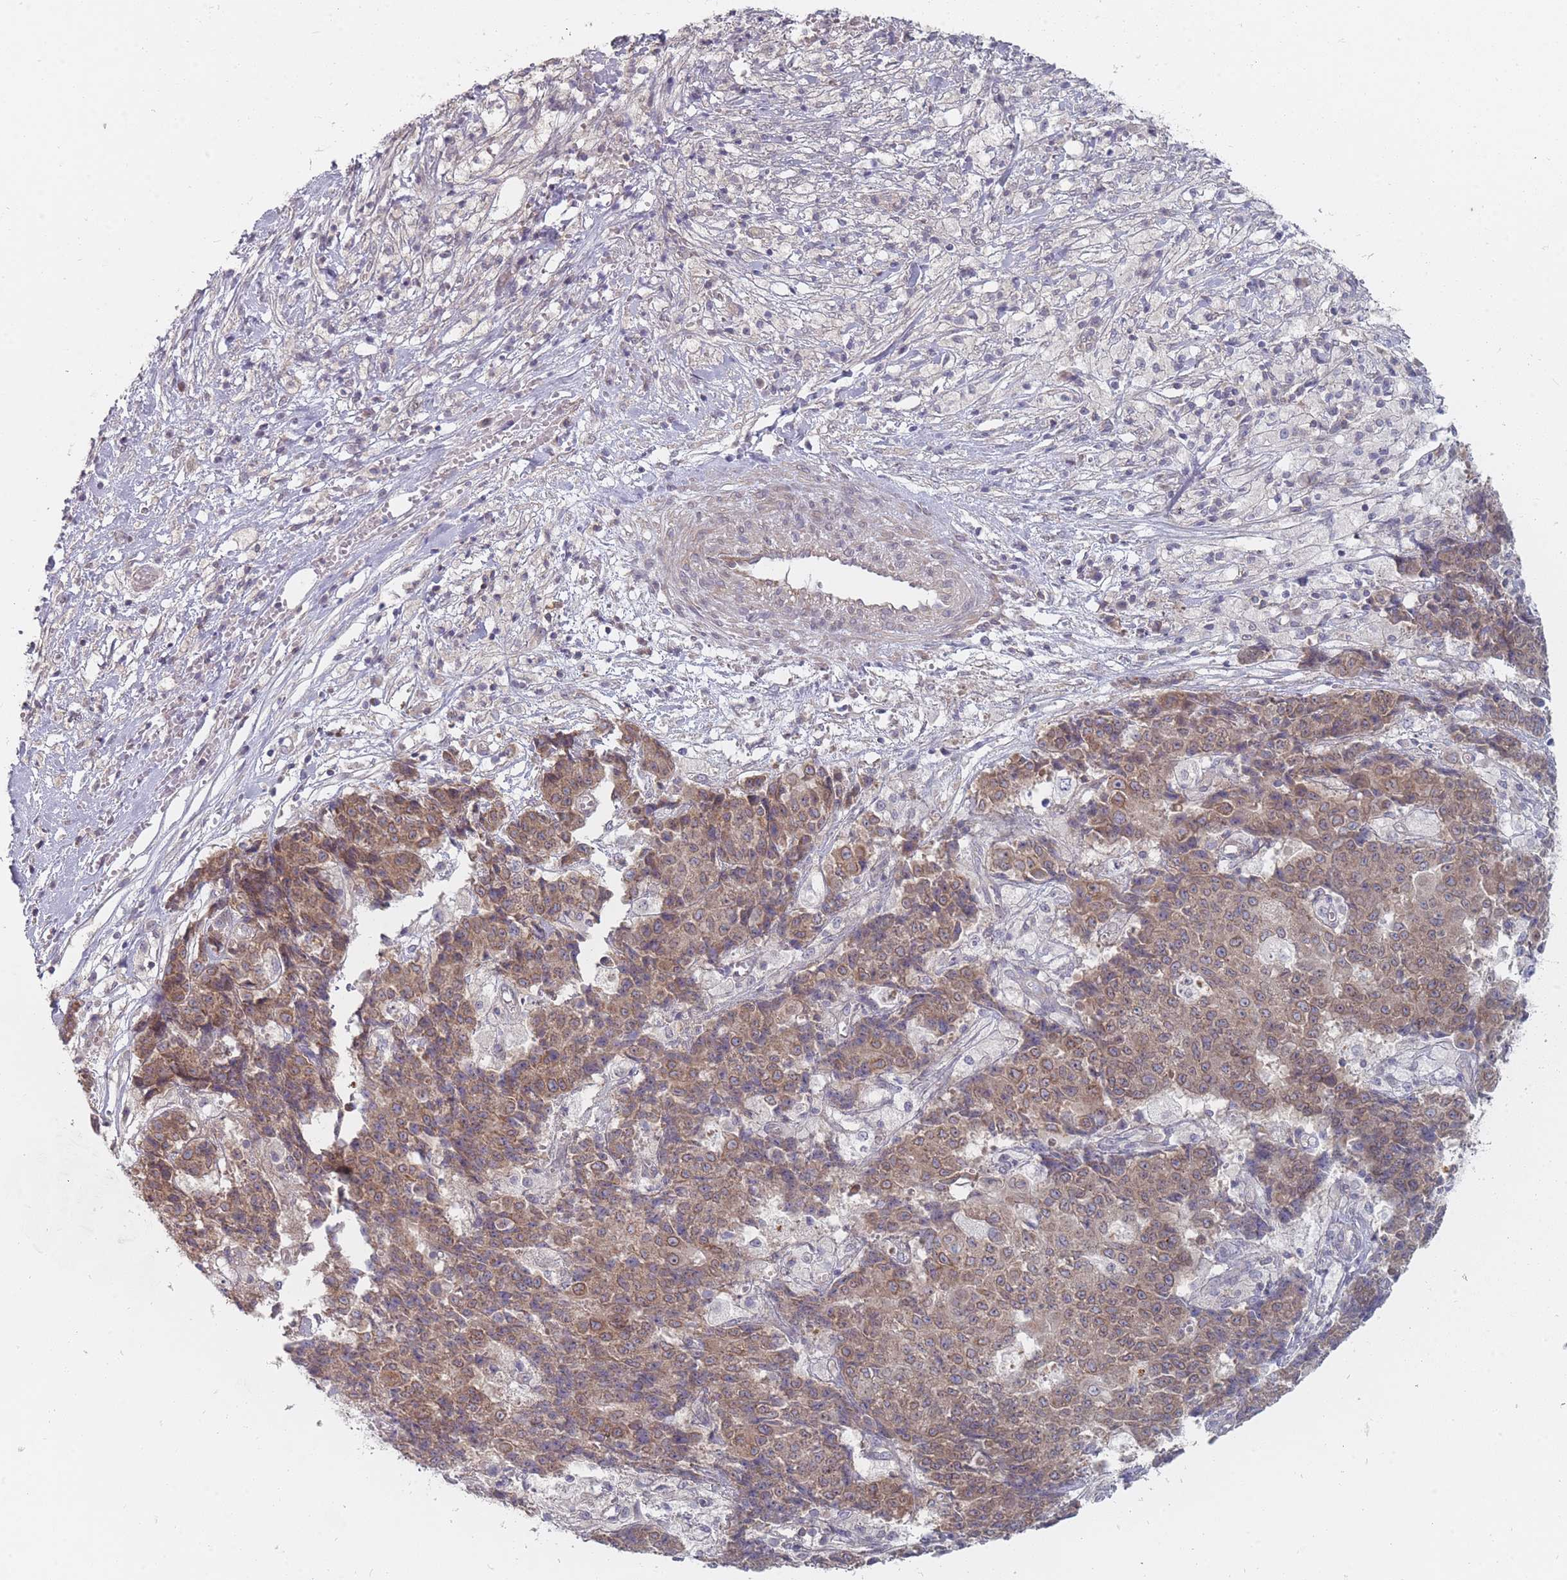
{"staining": {"intensity": "moderate", "quantity": ">75%", "location": "cytoplasmic/membranous,nuclear"}, "tissue": "ovarian cancer", "cell_type": "Tumor cells", "image_type": "cancer", "snomed": [{"axis": "morphology", "description": "Carcinoma, endometroid"}, {"axis": "topography", "description": "Ovary"}], "caption": "Protein staining demonstrates moderate cytoplasmic/membranous and nuclear staining in approximately >75% of tumor cells in ovarian cancer (endometroid carcinoma).", "gene": "PCDH12", "patient": {"sex": "female", "age": 42}}